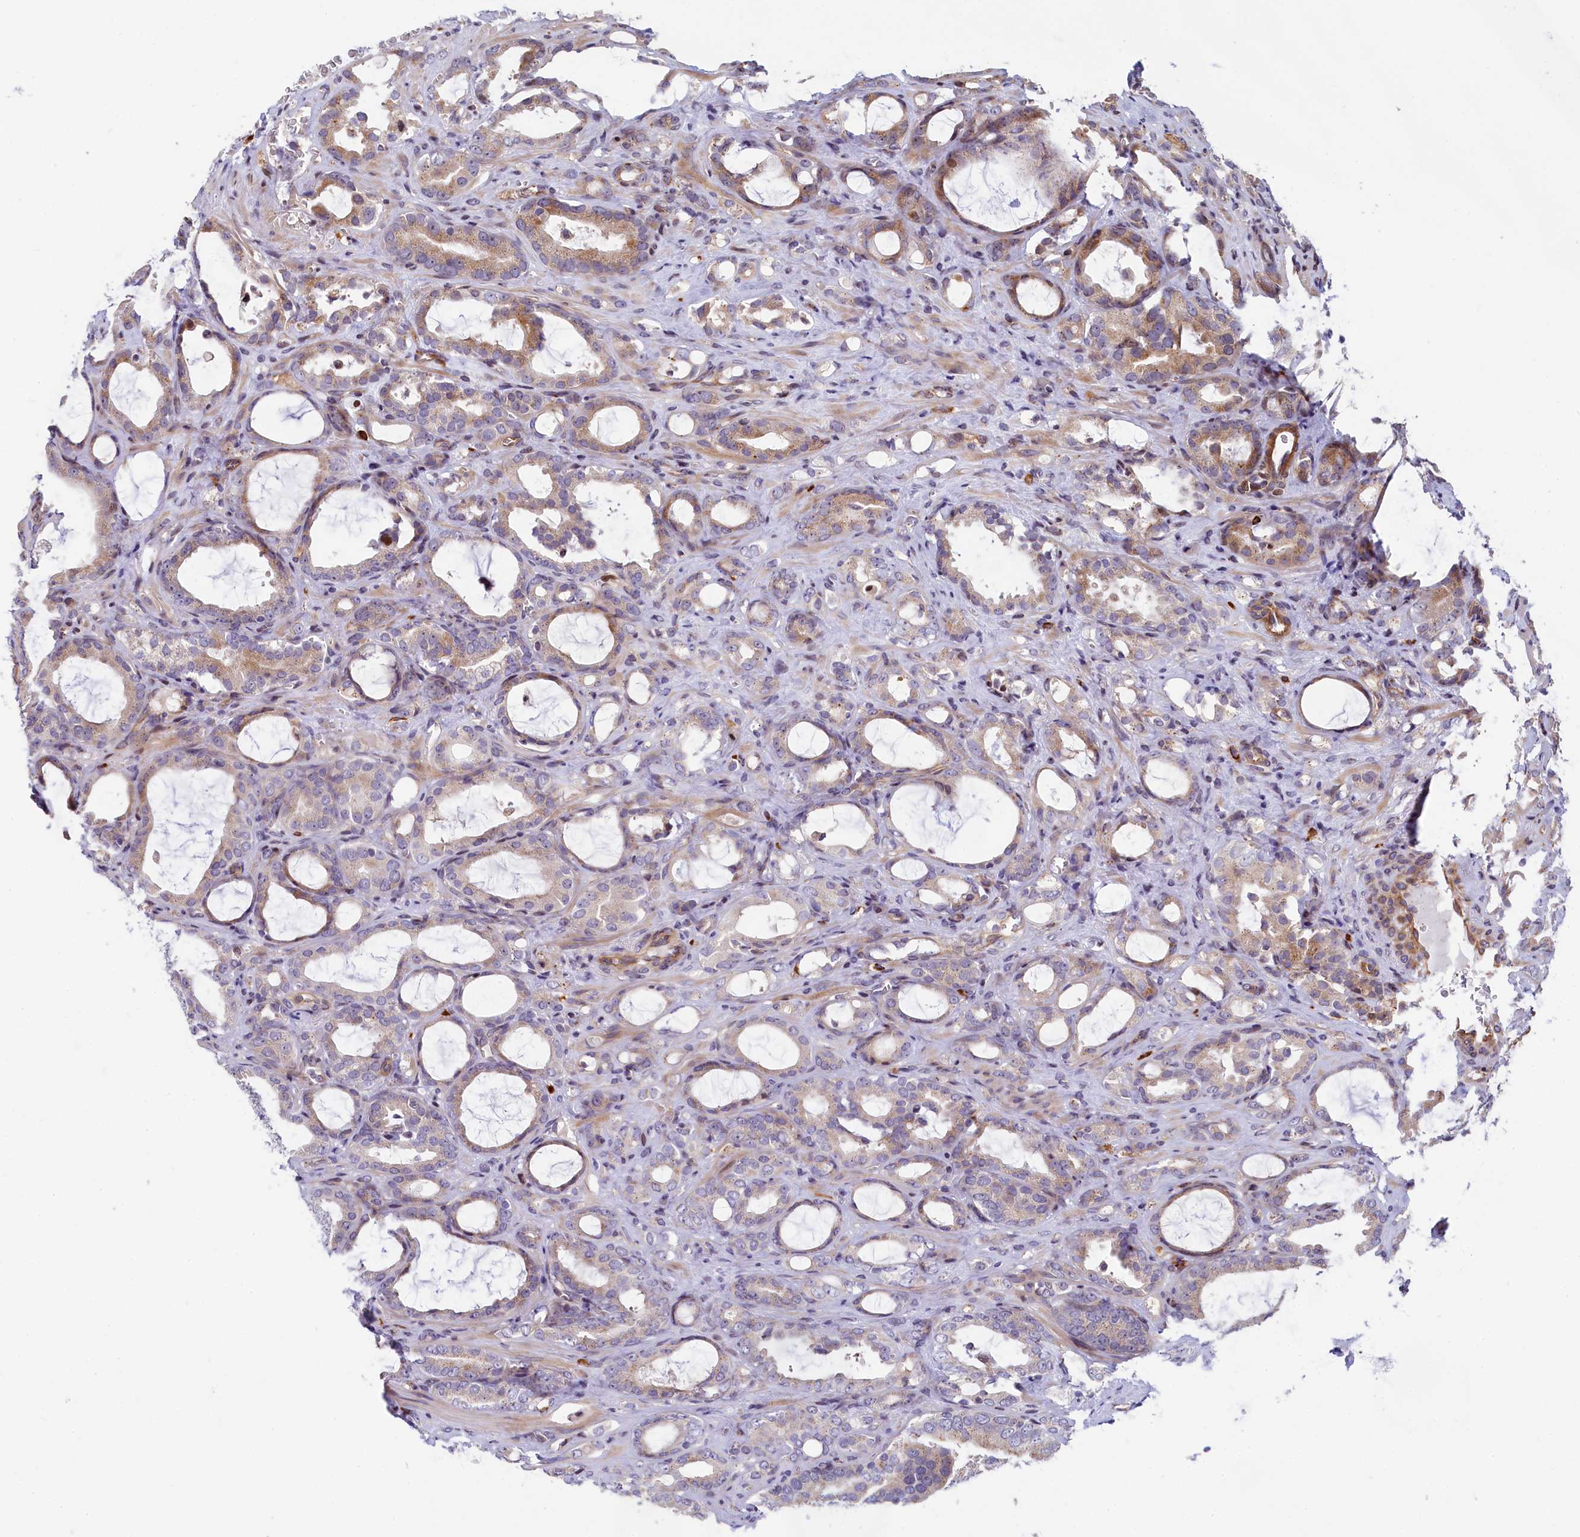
{"staining": {"intensity": "weak", "quantity": ">75%", "location": "cytoplasmic/membranous"}, "tissue": "prostate cancer", "cell_type": "Tumor cells", "image_type": "cancer", "snomed": [{"axis": "morphology", "description": "Adenocarcinoma, High grade"}, {"axis": "topography", "description": "Prostate"}], "caption": "Prostate cancer (adenocarcinoma (high-grade)) tissue demonstrates weak cytoplasmic/membranous staining in about >75% of tumor cells, visualized by immunohistochemistry.", "gene": "TGDS", "patient": {"sex": "male", "age": 72}}